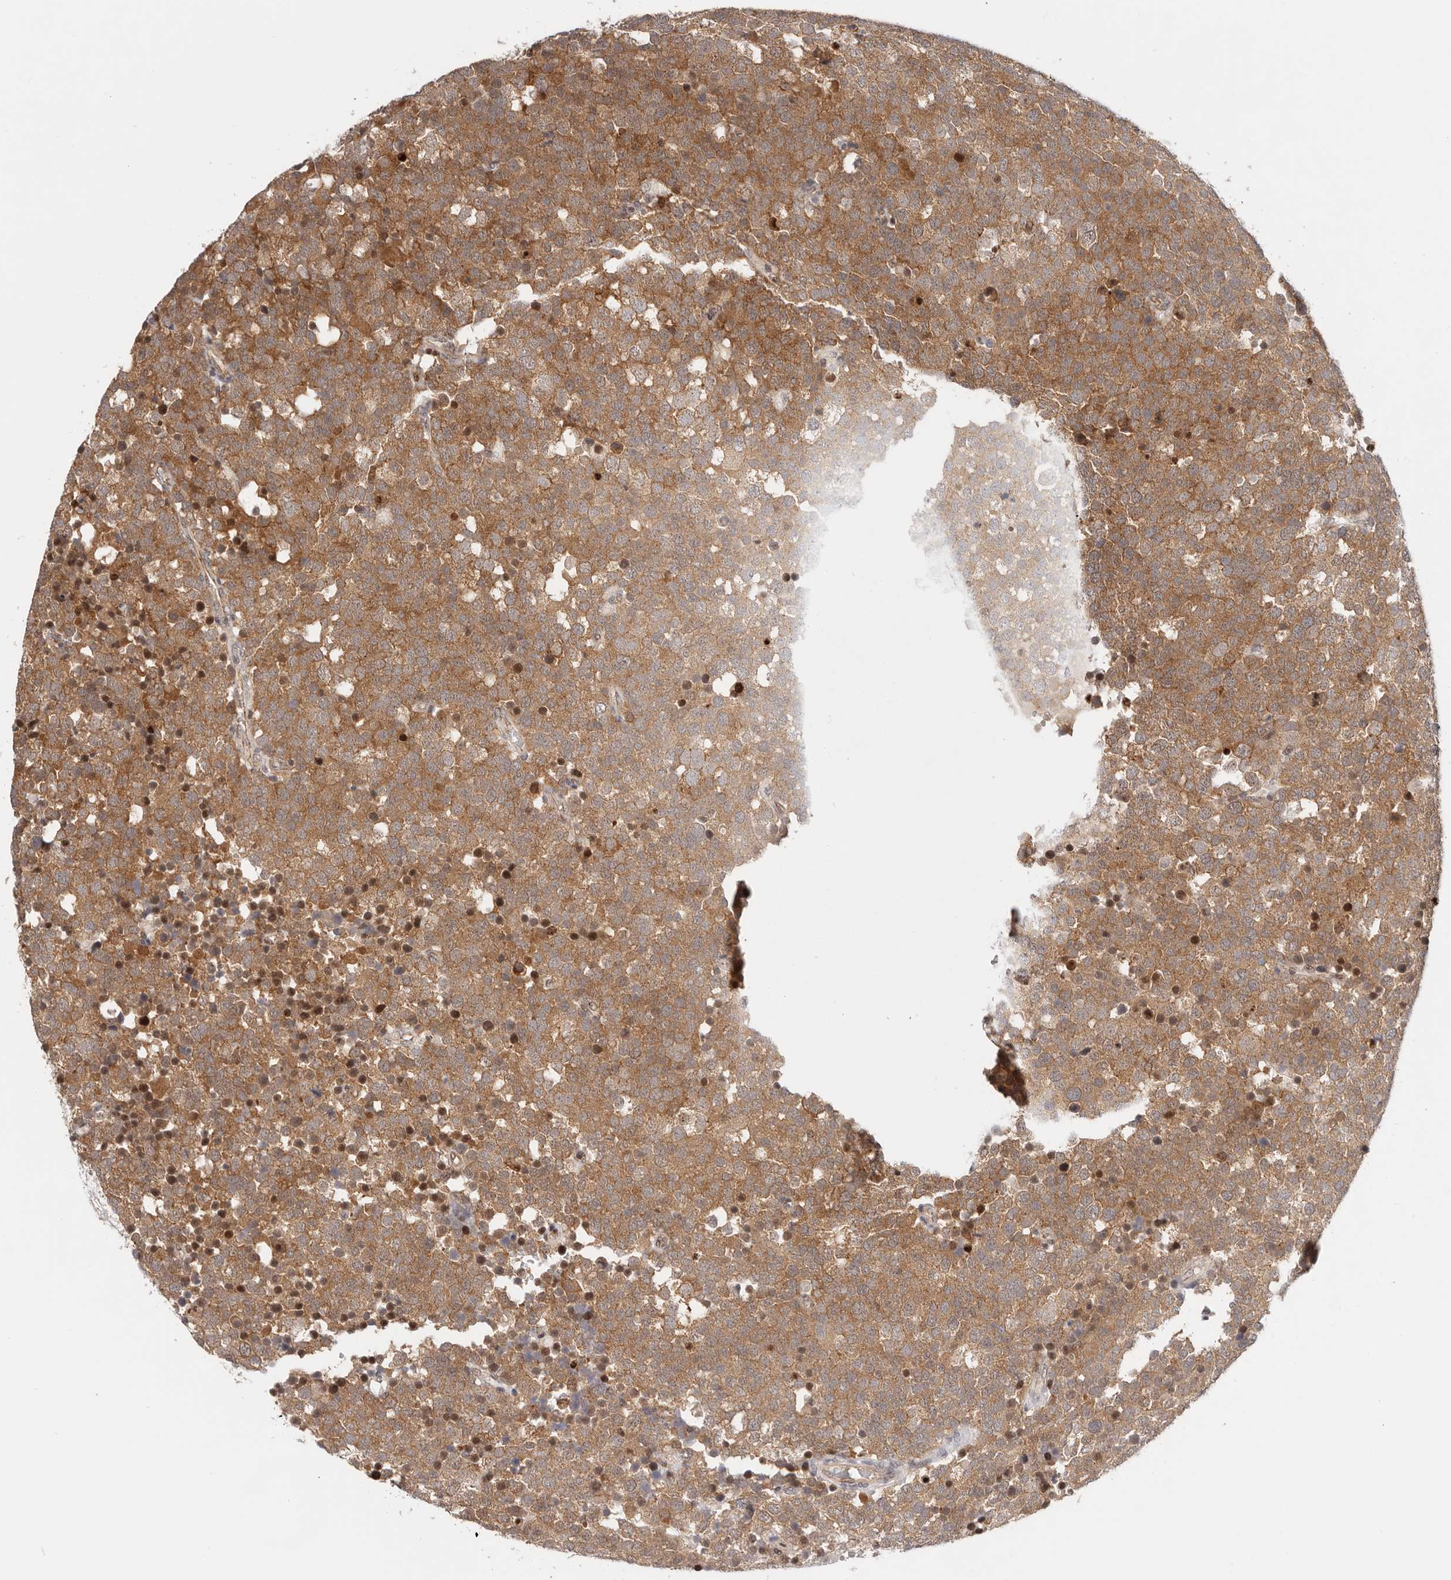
{"staining": {"intensity": "moderate", "quantity": ">75%", "location": "cytoplasmic/membranous"}, "tissue": "testis cancer", "cell_type": "Tumor cells", "image_type": "cancer", "snomed": [{"axis": "morphology", "description": "Seminoma, NOS"}, {"axis": "topography", "description": "Testis"}], "caption": "The micrograph displays staining of testis cancer, revealing moderate cytoplasmic/membranous protein positivity (brown color) within tumor cells.", "gene": "AFDN", "patient": {"sex": "male", "age": 71}}